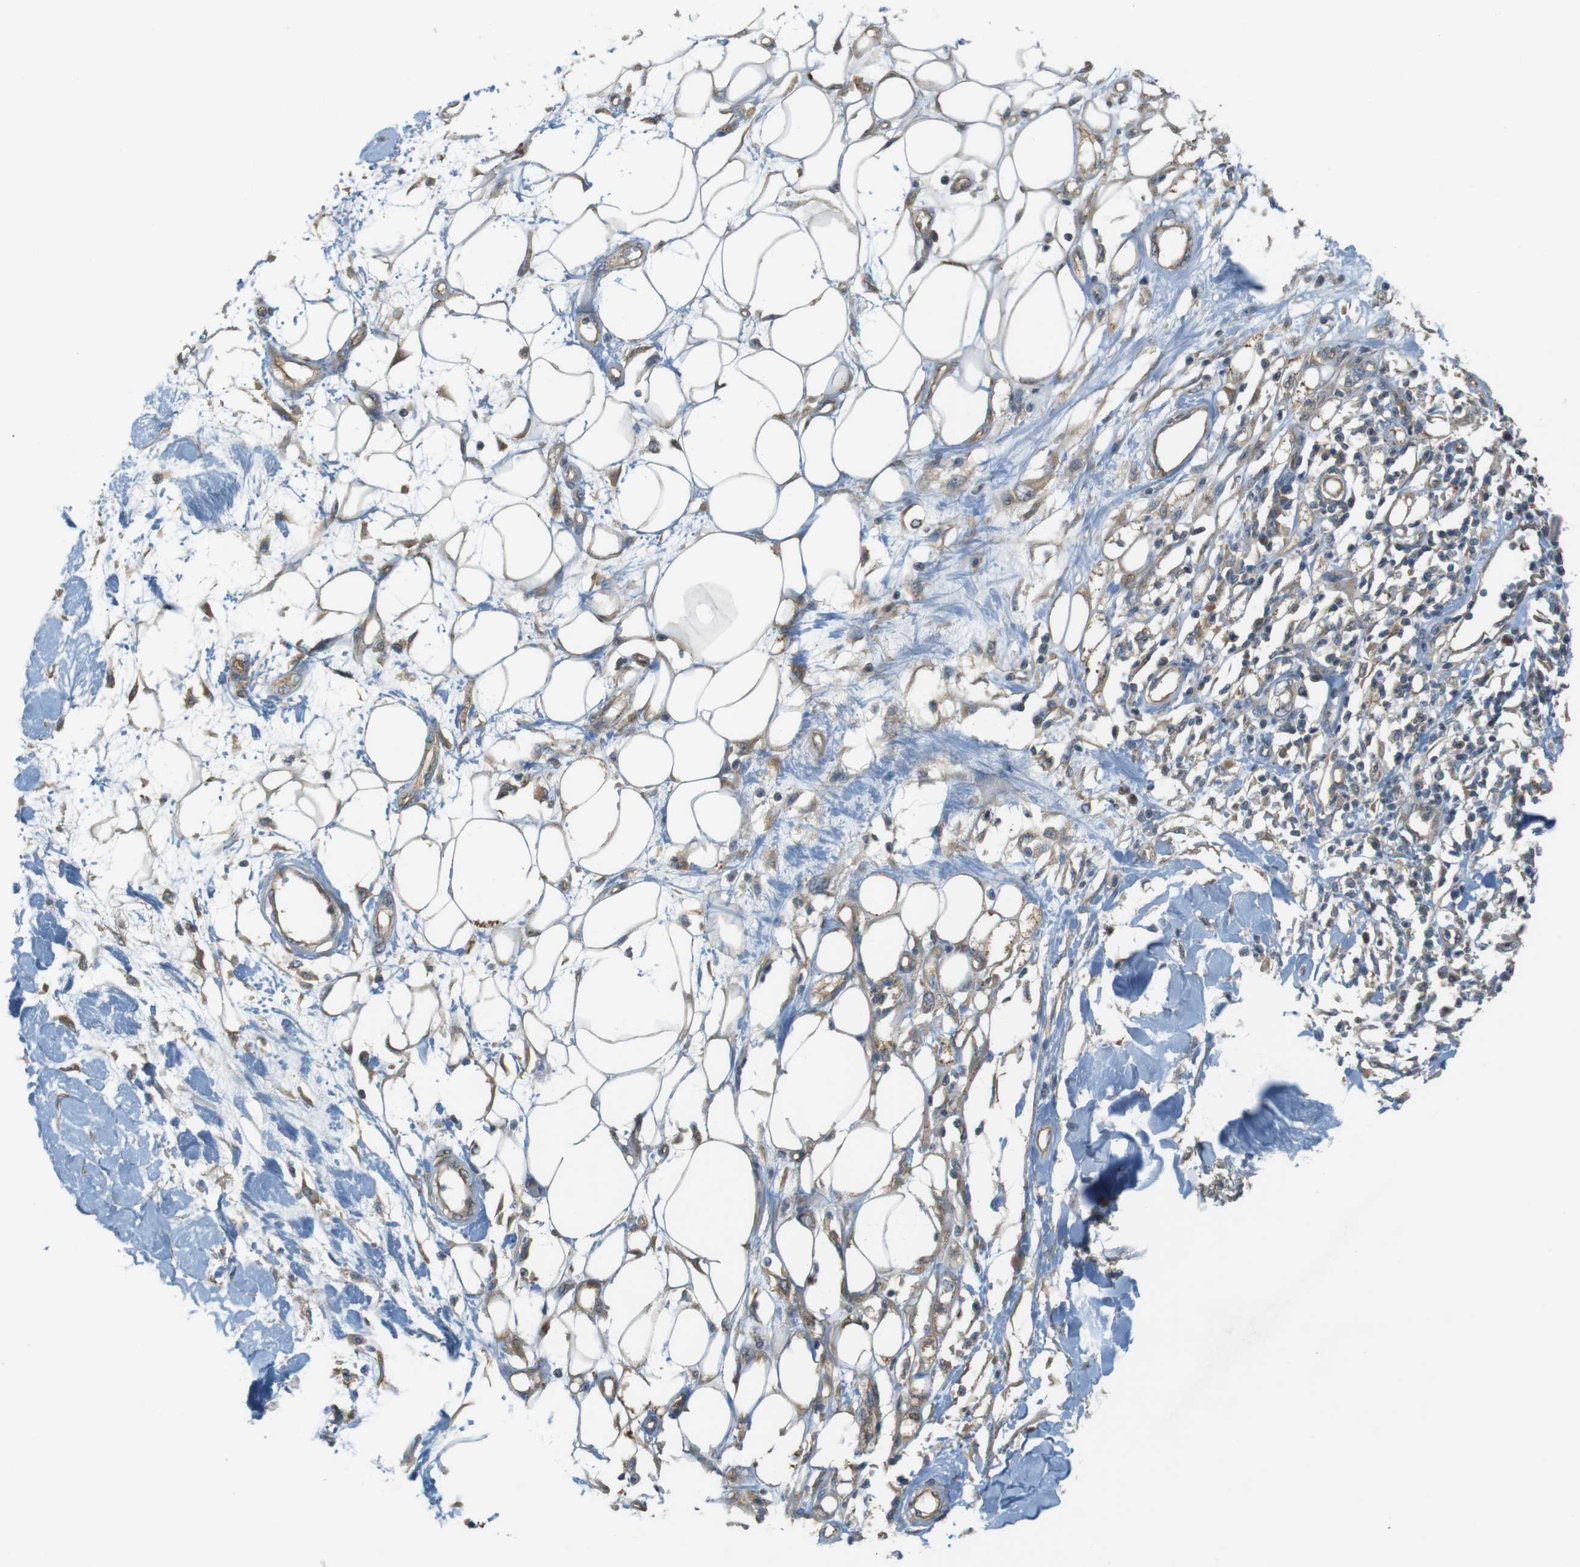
{"staining": {"intensity": "moderate", "quantity": ">75%", "location": "cytoplasmic/membranous"}, "tissue": "adipose tissue", "cell_type": "Adipocytes", "image_type": "normal", "snomed": [{"axis": "morphology", "description": "Normal tissue, NOS"}, {"axis": "morphology", "description": "Squamous cell carcinoma, NOS"}, {"axis": "topography", "description": "Skin"}, {"axis": "topography", "description": "Peripheral nerve tissue"}], "caption": "Adipose tissue stained with DAB immunohistochemistry demonstrates medium levels of moderate cytoplasmic/membranous positivity in about >75% of adipocytes.", "gene": "ZDHHC20", "patient": {"sex": "male", "age": 83}}